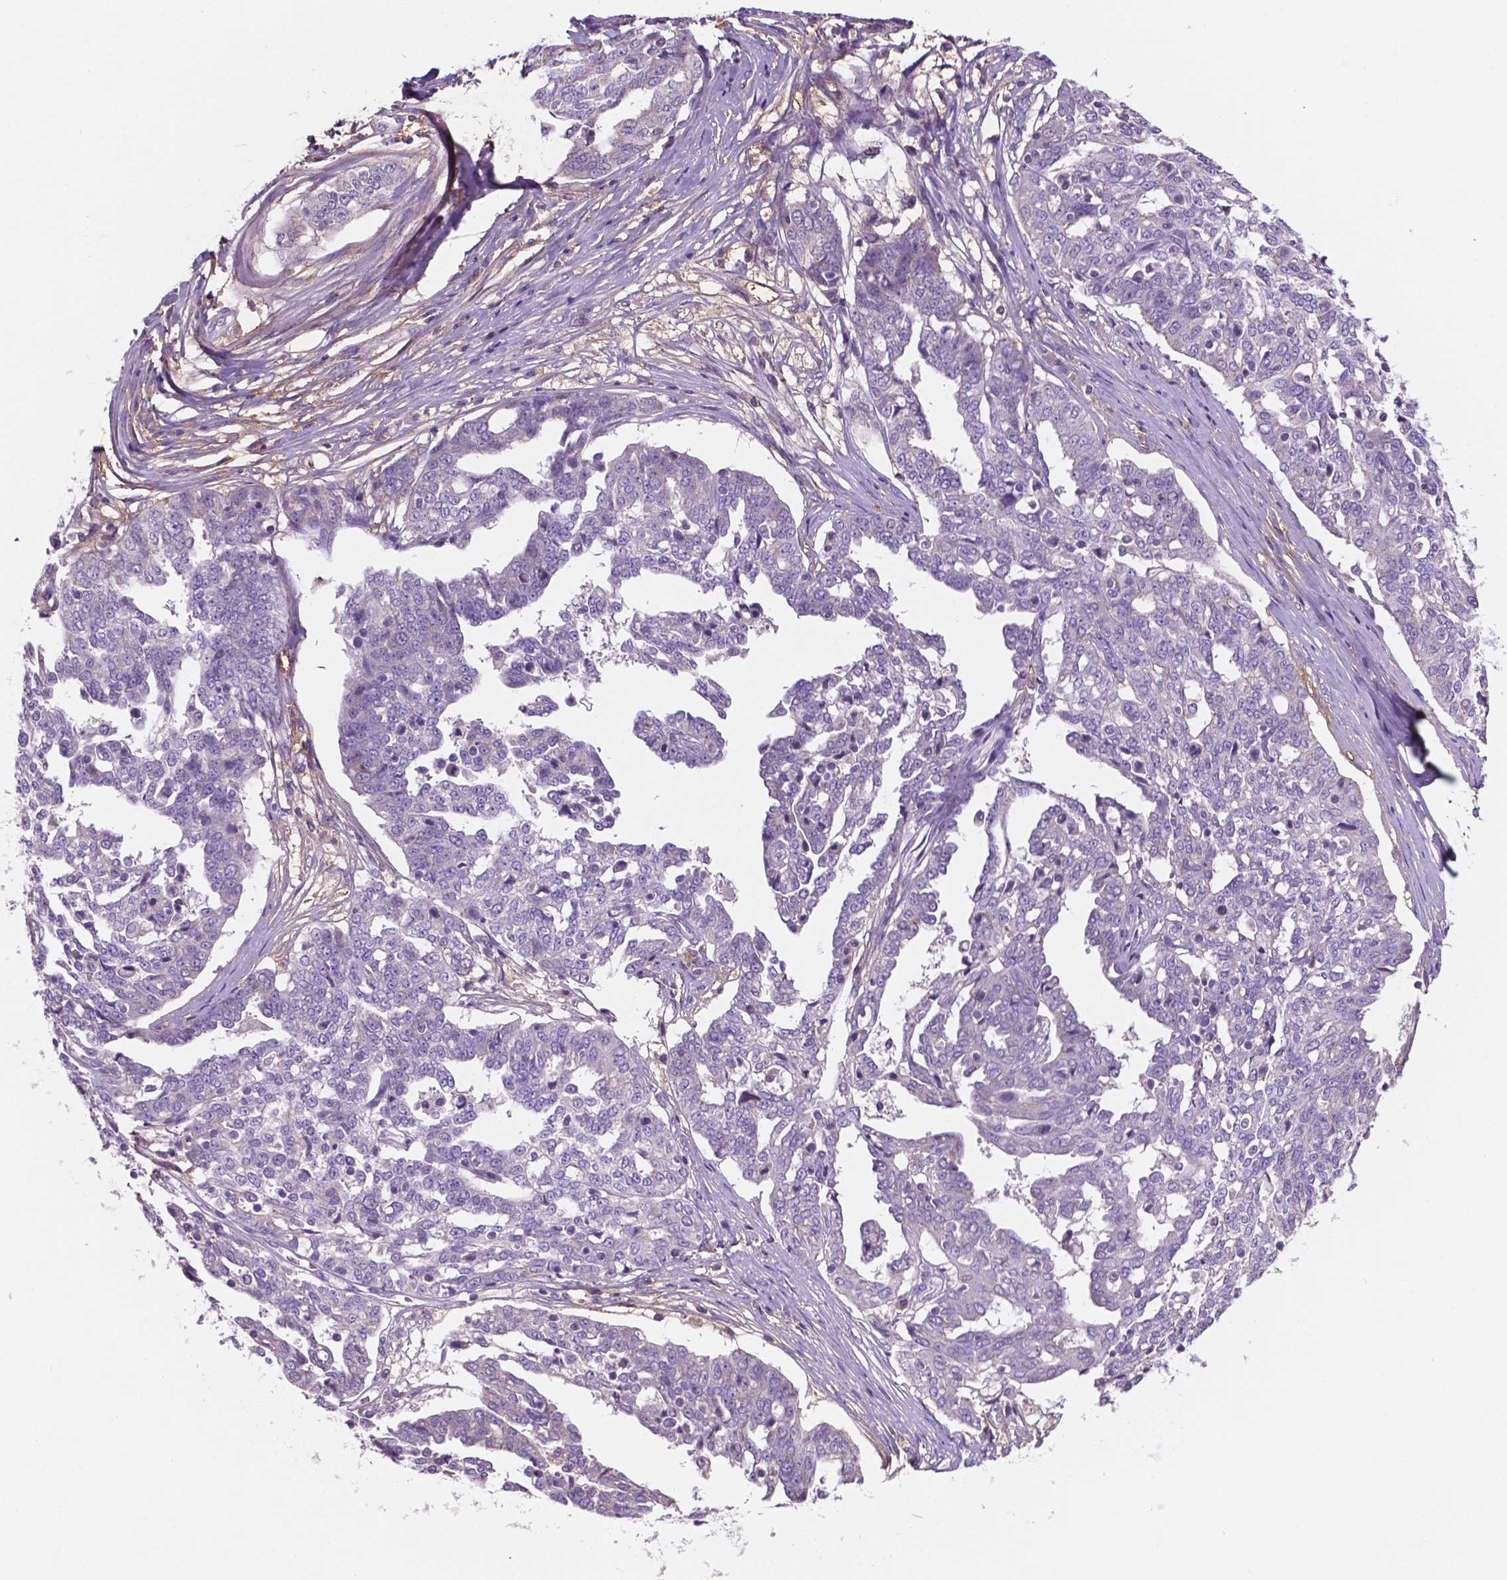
{"staining": {"intensity": "negative", "quantity": "none", "location": "none"}, "tissue": "ovarian cancer", "cell_type": "Tumor cells", "image_type": "cancer", "snomed": [{"axis": "morphology", "description": "Cystadenocarcinoma, serous, NOS"}, {"axis": "topography", "description": "Ovary"}], "caption": "Tumor cells show no significant protein expression in ovarian serous cystadenocarcinoma.", "gene": "MKRN2OS", "patient": {"sex": "female", "age": 67}}